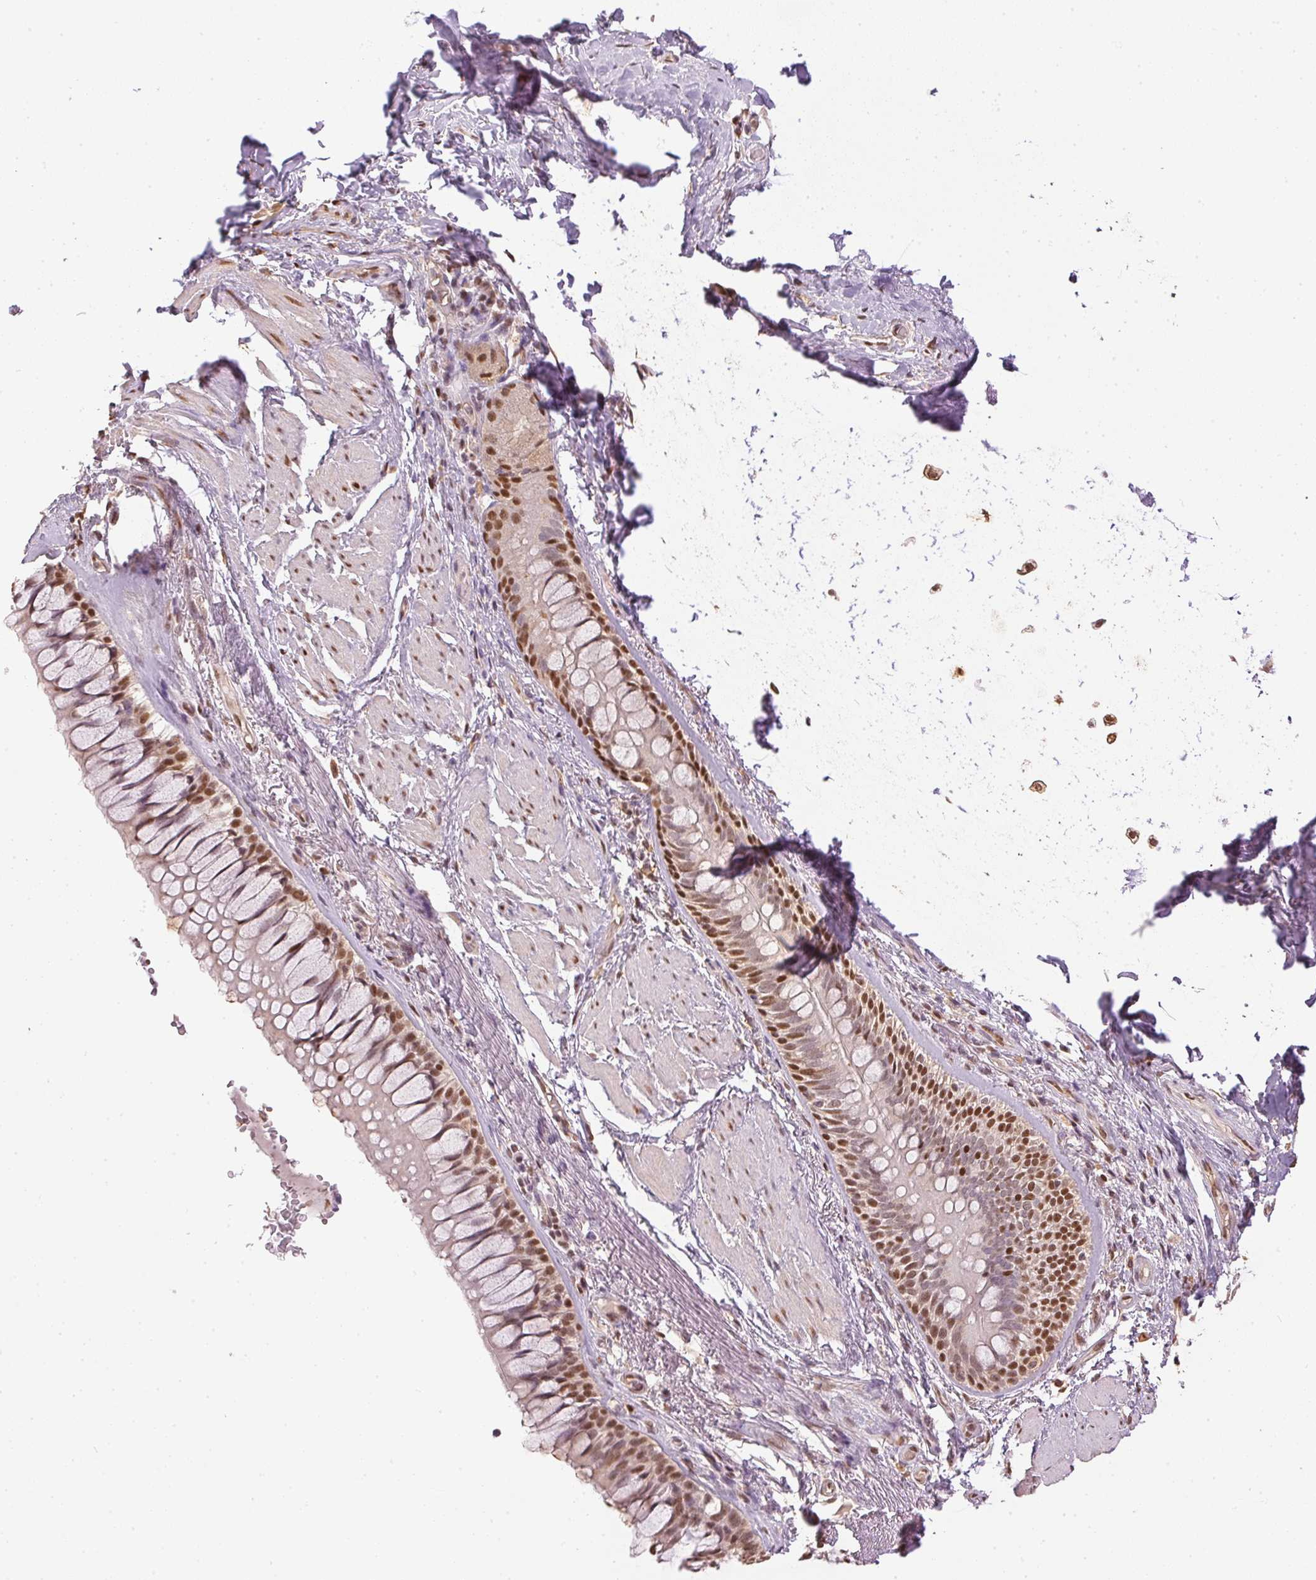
{"staining": {"intensity": "moderate", "quantity": ">75%", "location": "cytoplasmic/membranous,nuclear"}, "tissue": "soft tissue", "cell_type": "Chondrocytes", "image_type": "normal", "snomed": [{"axis": "morphology", "description": "Normal tissue, NOS"}, {"axis": "topography", "description": "Cartilage tissue"}, {"axis": "topography", "description": "Bronchus"}], "caption": "Immunohistochemistry micrograph of unremarkable soft tissue: human soft tissue stained using immunohistochemistry (IHC) reveals medium levels of moderate protein expression localized specifically in the cytoplasmic/membranous,nuclear of chondrocytes, appearing as a cytoplasmic/membranous,nuclear brown color.", "gene": "TPI1", "patient": {"sex": "male", "age": 64}}